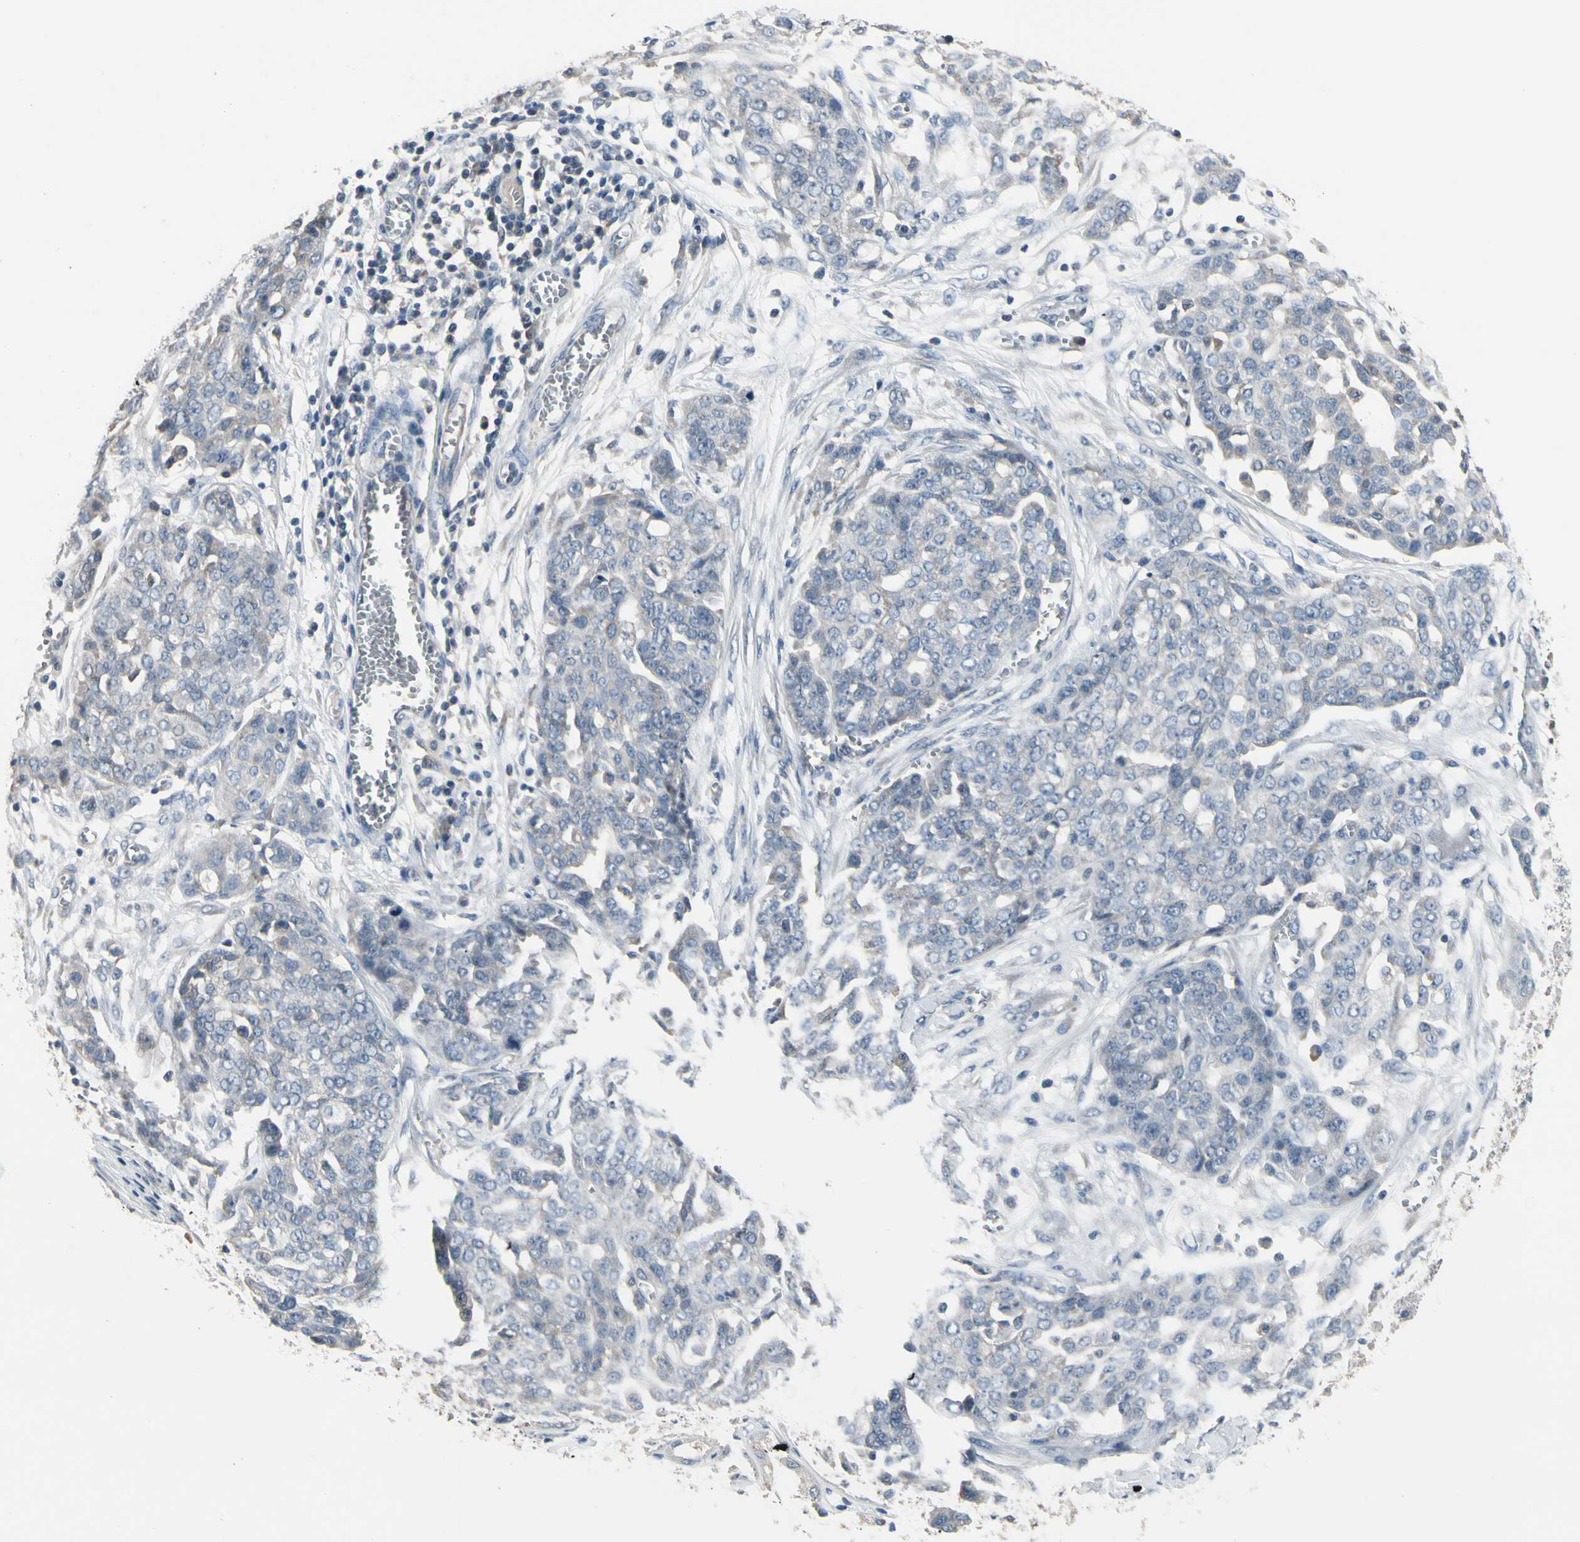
{"staining": {"intensity": "weak", "quantity": "<25%", "location": "cytoplasmic/membranous"}, "tissue": "ovarian cancer", "cell_type": "Tumor cells", "image_type": "cancer", "snomed": [{"axis": "morphology", "description": "Cystadenocarcinoma, serous, NOS"}, {"axis": "topography", "description": "Soft tissue"}, {"axis": "topography", "description": "Ovary"}], "caption": "IHC histopathology image of ovarian cancer stained for a protein (brown), which exhibits no expression in tumor cells. (Brightfield microscopy of DAB IHC at high magnification).", "gene": "SV2A", "patient": {"sex": "female", "age": 57}}